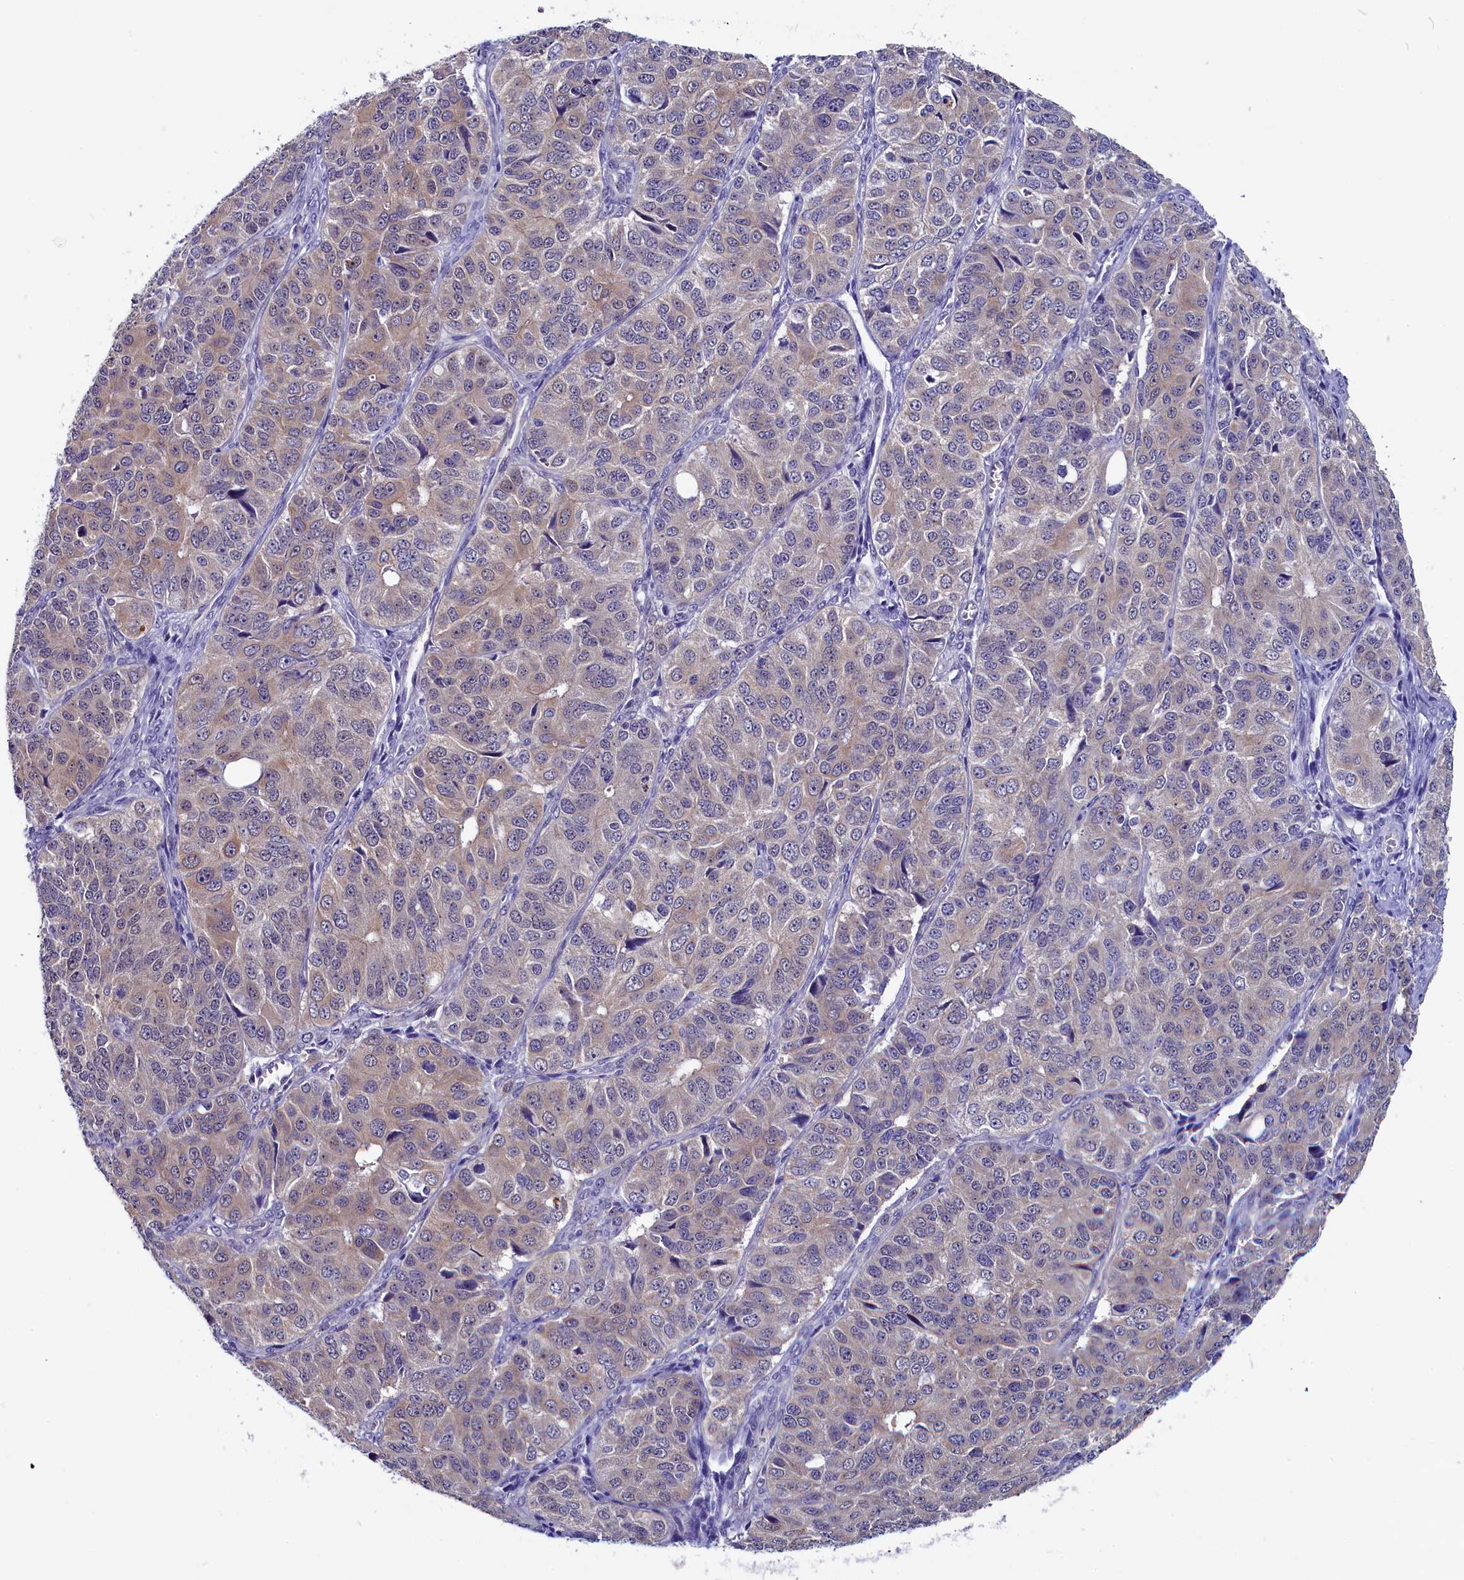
{"staining": {"intensity": "weak", "quantity": ">75%", "location": "cytoplasmic/membranous"}, "tissue": "ovarian cancer", "cell_type": "Tumor cells", "image_type": "cancer", "snomed": [{"axis": "morphology", "description": "Carcinoma, endometroid"}, {"axis": "topography", "description": "Ovary"}], "caption": "Ovarian cancer stained with a protein marker displays weak staining in tumor cells.", "gene": "CIAPIN1", "patient": {"sex": "female", "age": 51}}